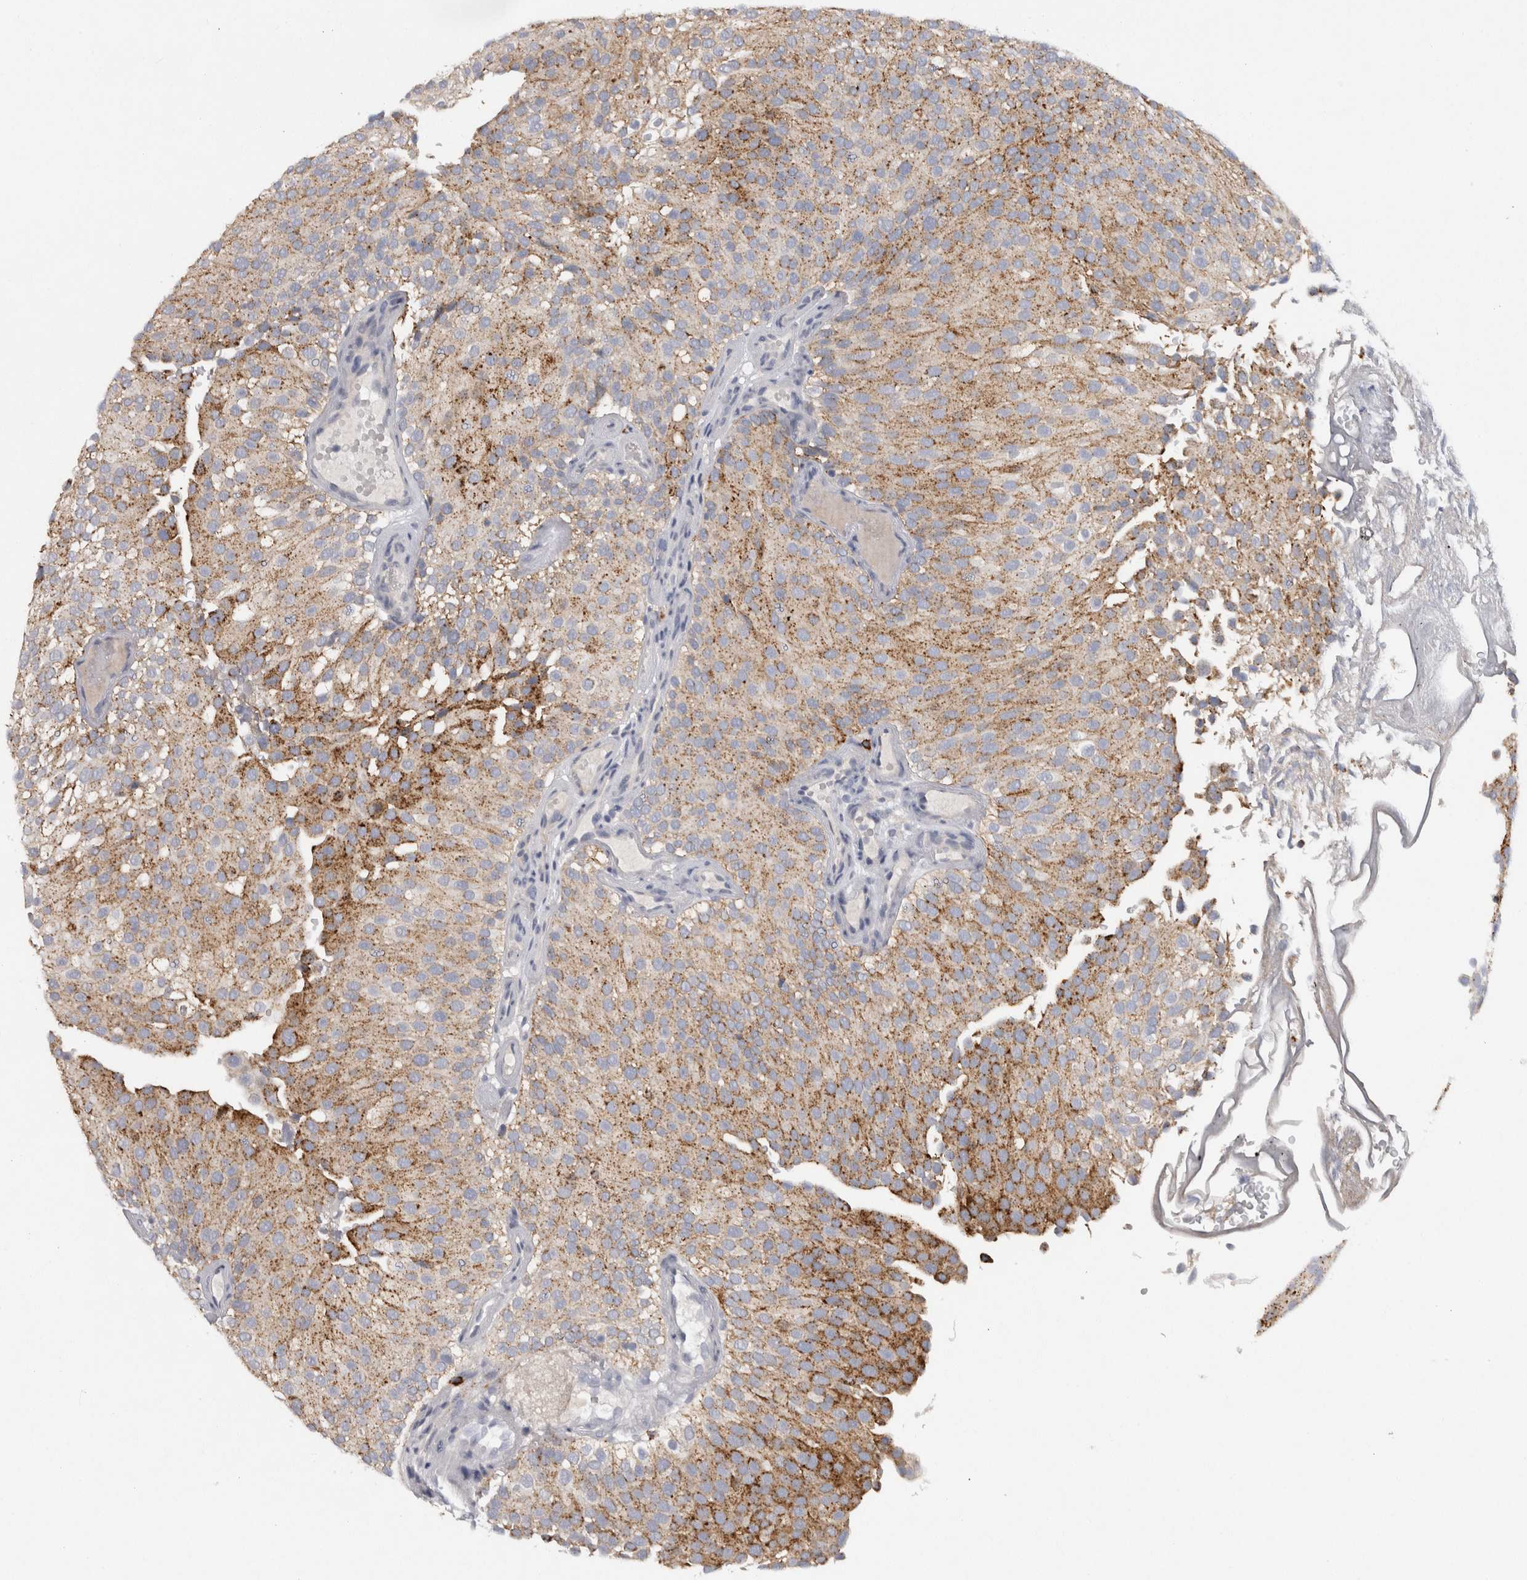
{"staining": {"intensity": "moderate", "quantity": ">75%", "location": "cytoplasmic/membranous"}, "tissue": "urothelial cancer", "cell_type": "Tumor cells", "image_type": "cancer", "snomed": [{"axis": "morphology", "description": "Urothelial carcinoma, Low grade"}, {"axis": "topography", "description": "Urinary bladder"}], "caption": "There is medium levels of moderate cytoplasmic/membranous staining in tumor cells of urothelial carcinoma (low-grade), as demonstrated by immunohistochemical staining (brown color).", "gene": "CD63", "patient": {"sex": "male", "age": 78}}